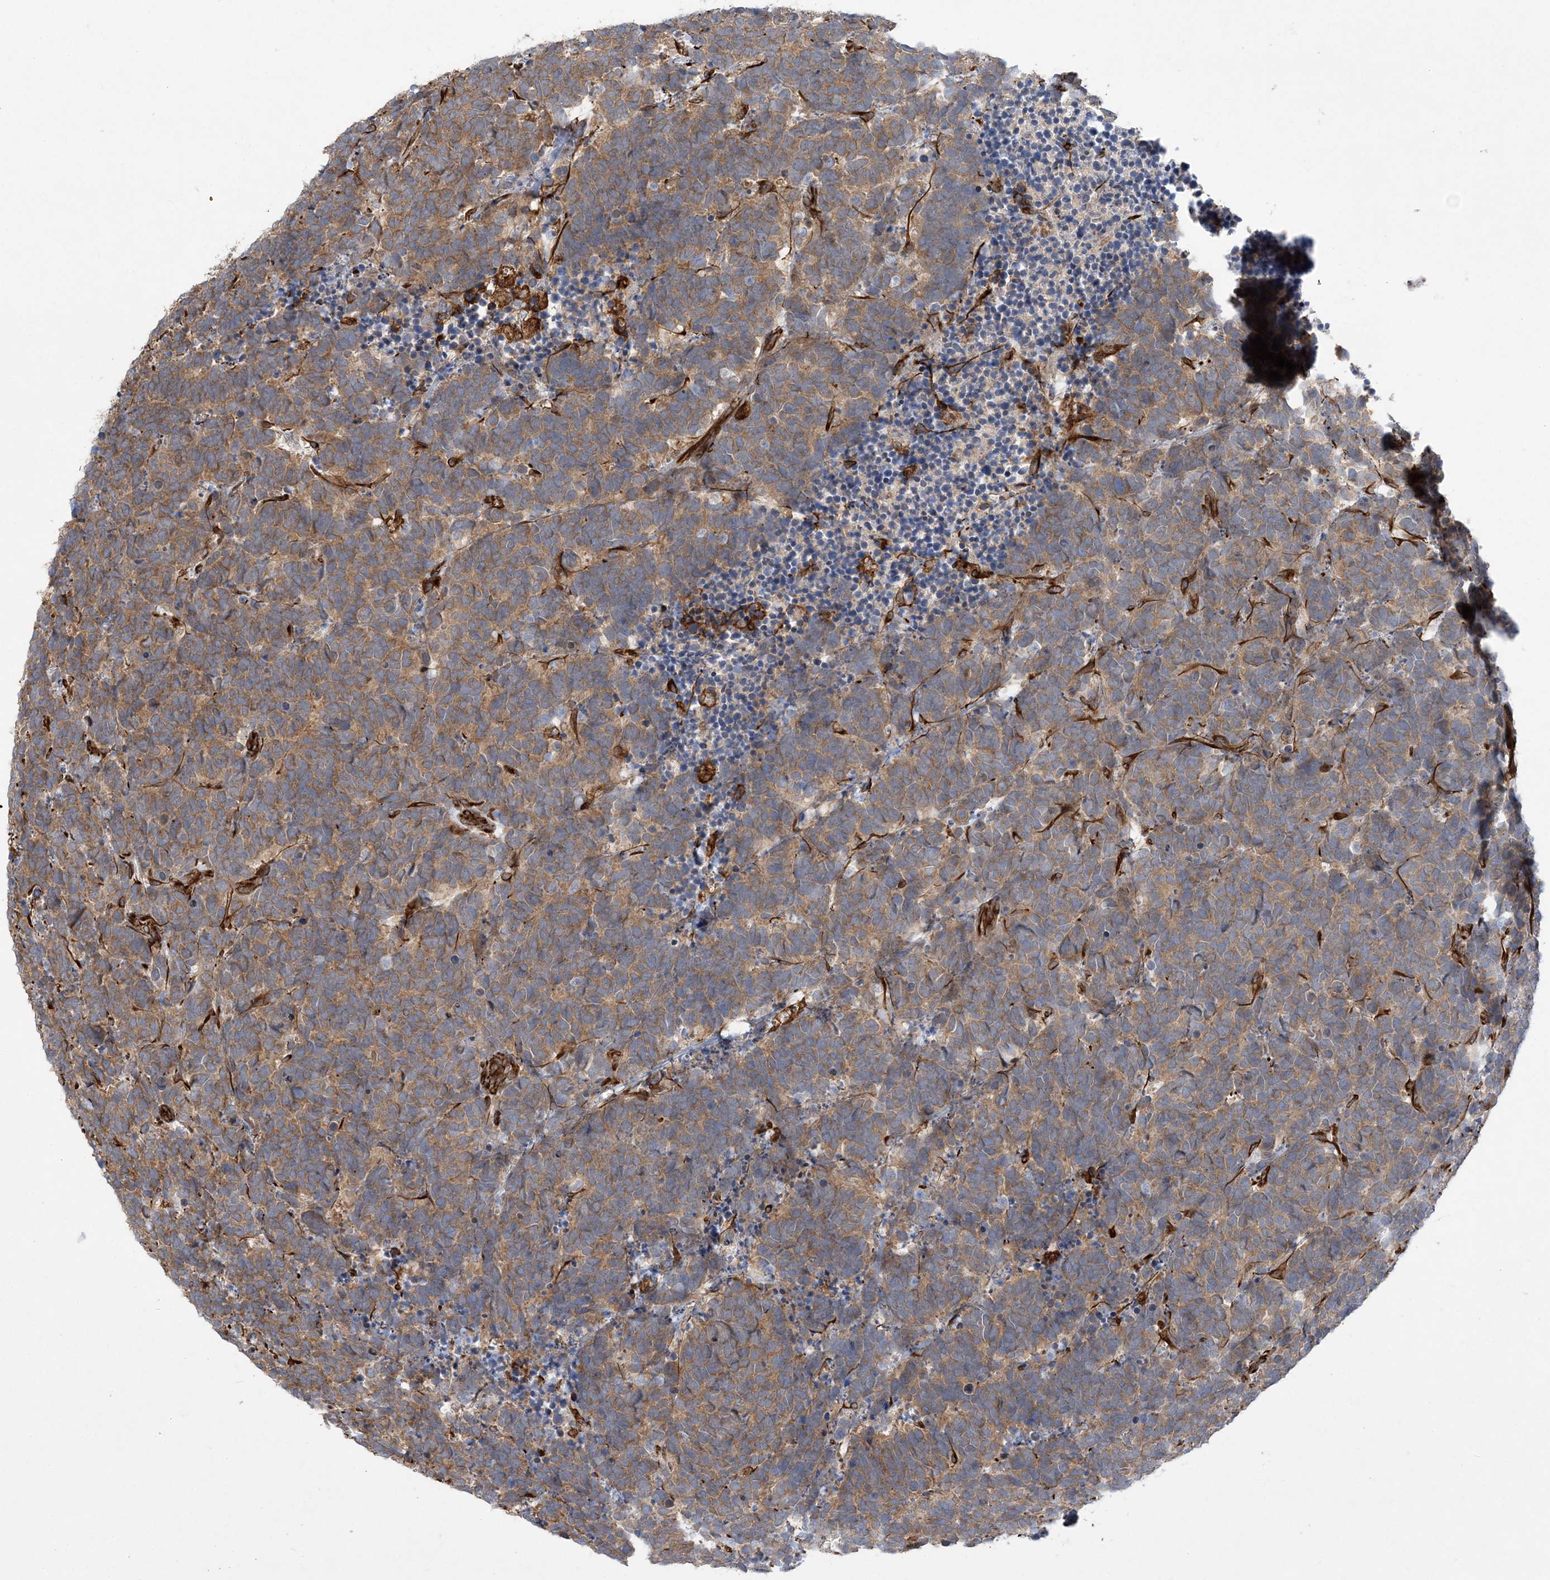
{"staining": {"intensity": "moderate", "quantity": ">75%", "location": "cytoplasmic/membranous"}, "tissue": "carcinoid", "cell_type": "Tumor cells", "image_type": "cancer", "snomed": [{"axis": "morphology", "description": "Carcinoma, NOS"}, {"axis": "morphology", "description": "Carcinoid, malignant, NOS"}, {"axis": "topography", "description": "Urinary bladder"}], "caption": "The micrograph shows immunohistochemical staining of carcinoid. There is moderate cytoplasmic/membranous positivity is seen in approximately >75% of tumor cells.", "gene": "FAM114A2", "patient": {"sex": "male", "age": 57}}